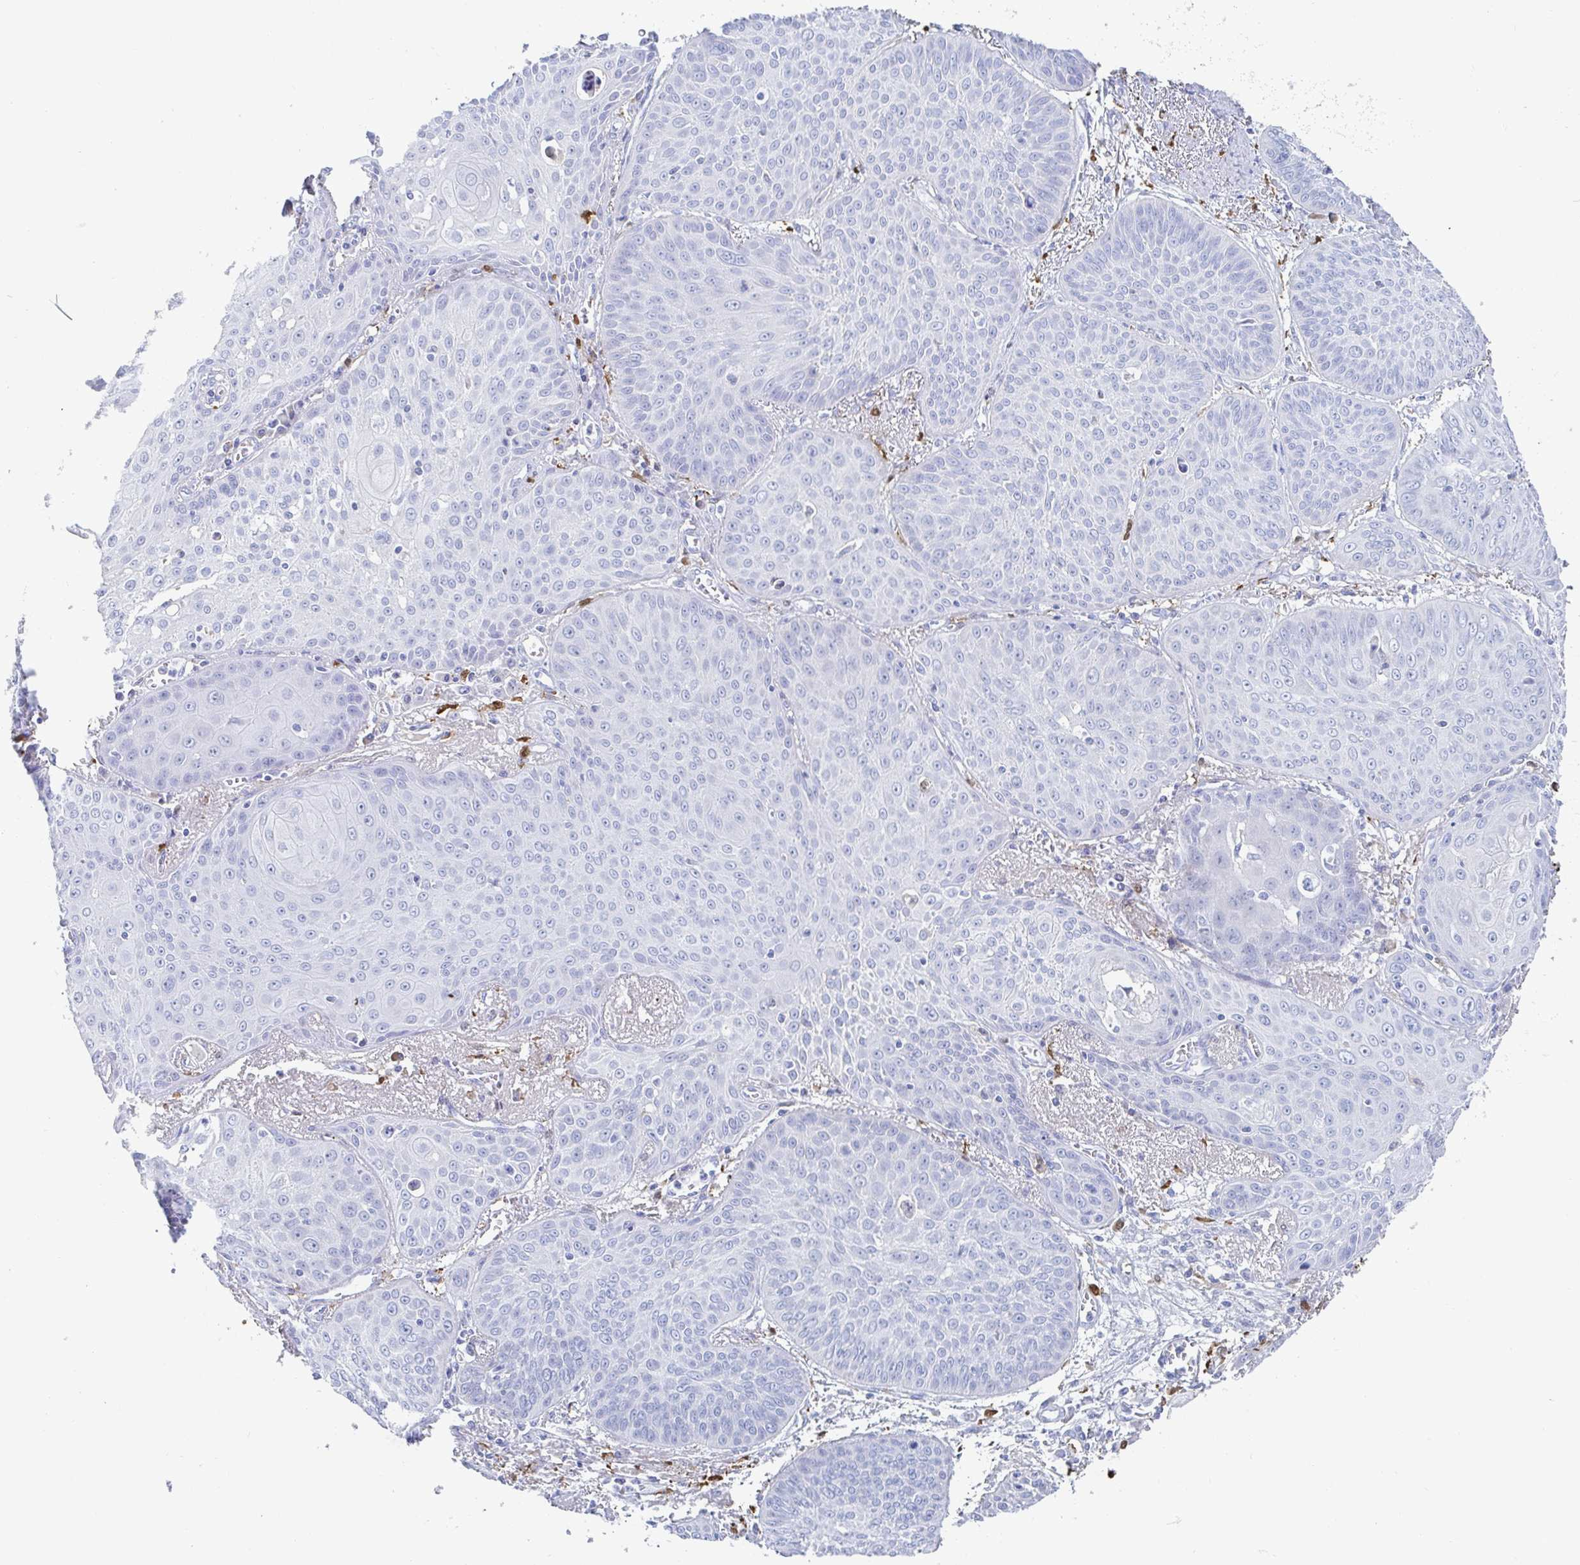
{"staining": {"intensity": "negative", "quantity": "none", "location": "none"}, "tissue": "lung cancer", "cell_type": "Tumor cells", "image_type": "cancer", "snomed": [{"axis": "morphology", "description": "Squamous cell carcinoma, NOS"}, {"axis": "topography", "description": "Lung"}], "caption": "Histopathology image shows no significant protein positivity in tumor cells of squamous cell carcinoma (lung).", "gene": "OR2A4", "patient": {"sex": "male", "age": 74}}